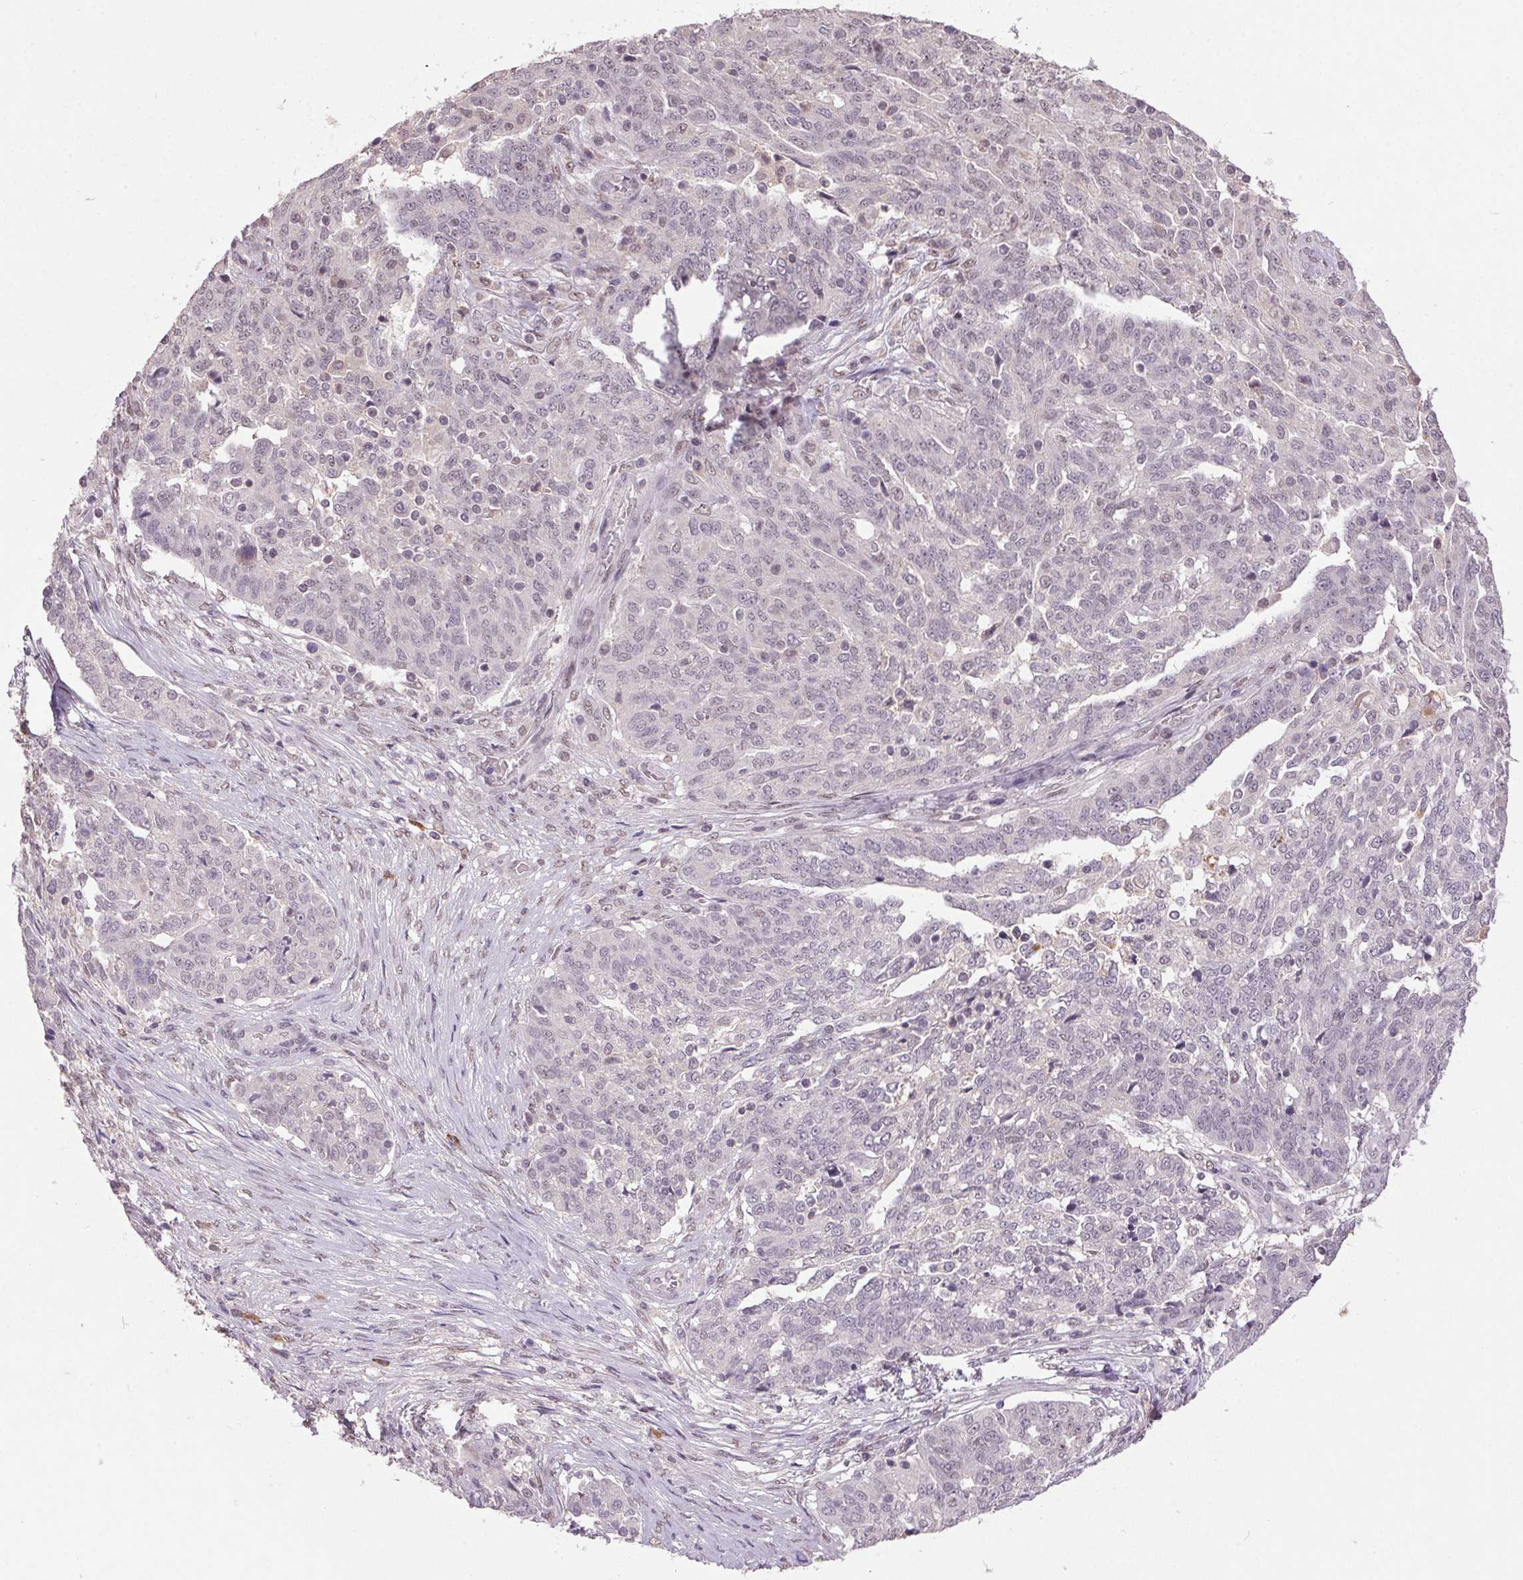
{"staining": {"intensity": "negative", "quantity": "none", "location": "none"}, "tissue": "ovarian cancer", "cell_type": "Tumor cells", "image_type": "cancer", "snomed": [{"axis": "morphology", "description": "Cystadenocarcinoma, serous, NOS"}, {"axis": "topography", "description": "Ovary"}], "caption": "Protein analysis of ovarian cancer (serous cystadenocarcinoma) displays no significant positivity in tumor cells.", "gene": "ZBTB4", "patient": {"sex": "female", "age": 67}}